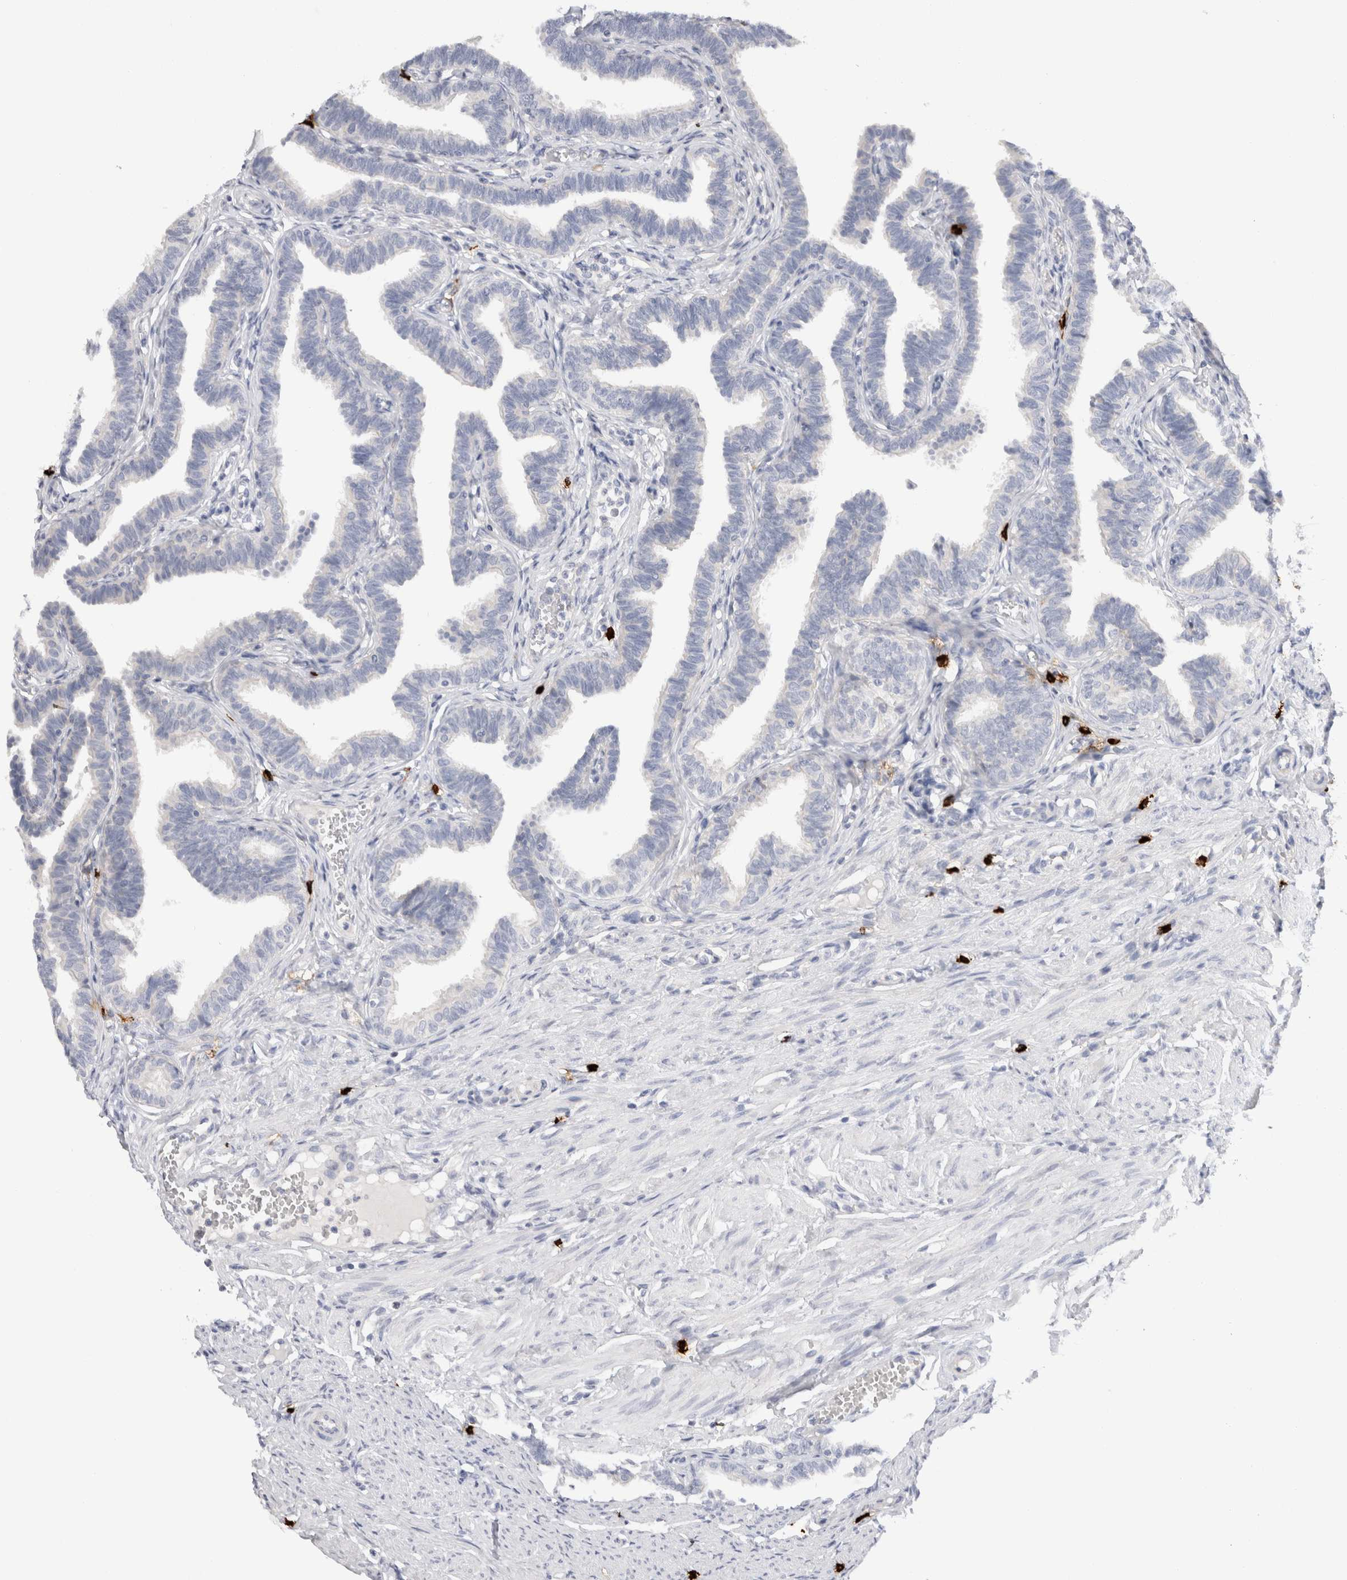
{"staining": {"intensity": "negative", "quantity": "none", "location": "none"}, "tissue": "fallopian tube", "cell_type": "Glandular cells", "image_type": "normal", "snomed": [{"axis": "morphology", "description": "Normal tissue, NOS"}, {"axis": "topography", "description": "Fallopian tube"}, {"axis": "topography", "description": "Ovary"}], "caption": "Immunohistochemical staining of benign fallopian tube exhibits no significant positivity in glandular cells. Brightfield microscopy of immunohistochemistry (IHC) stained with DAB (brown) and hematoxylin (blue), captured at high magnification.", "gene": "SPINK2", "patient": {"sex": "female", "age": 23}}